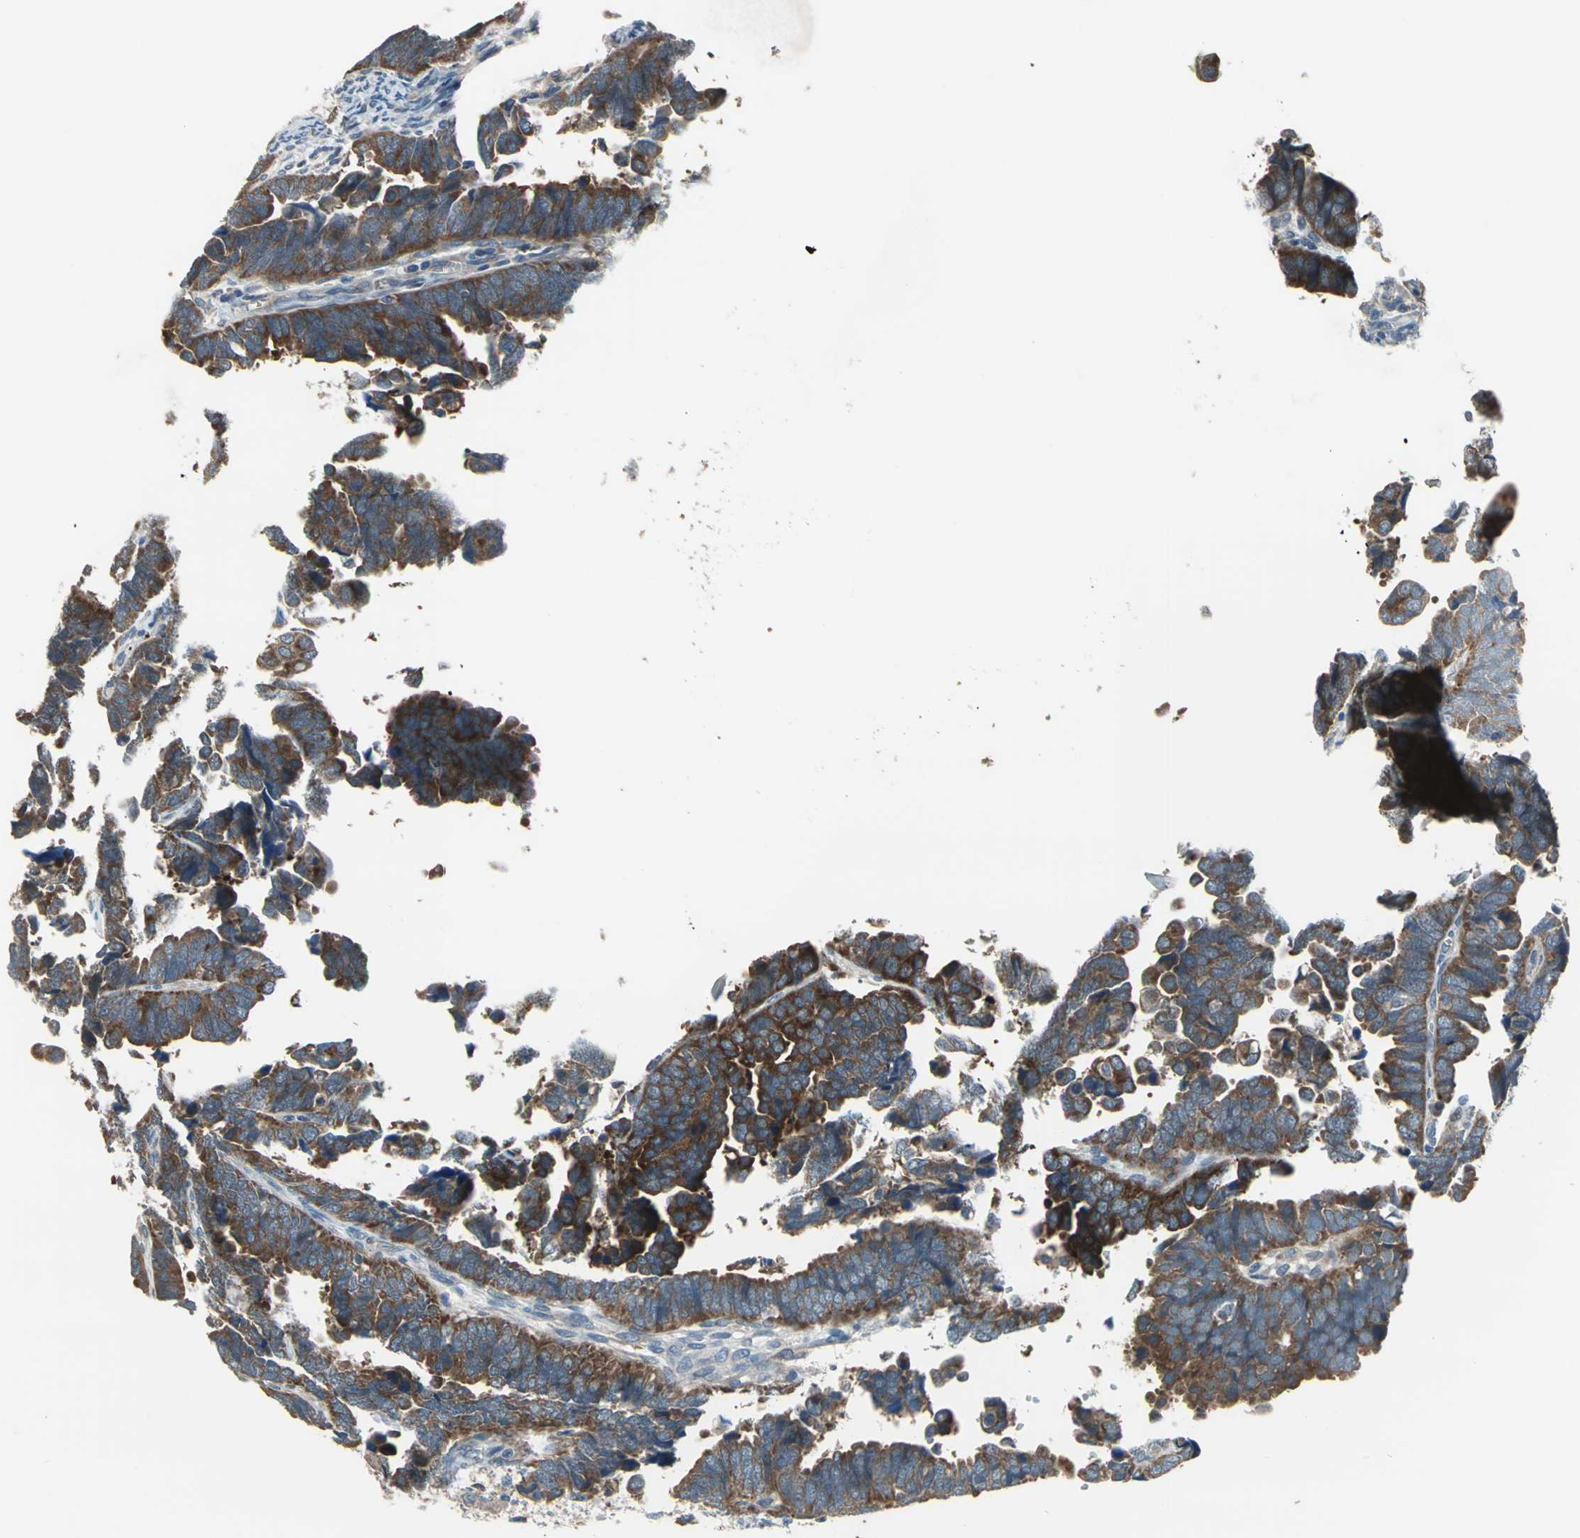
{"staining": {"intensity": "strong", "quantity": ">75%", "location": "cytoplasmic/membranous"}, "tissue": "endometrial cancer", "cell_type": "Tumor cells", "image_type": "cancer", "snomed": [{"axis": "morphology", "description": "Adenocarcinoma, NOS"}, {"axis": "topography", "description": "Endometrium"}], "caption": "Immunohistochemistry (IHC) (DAB) staining of human endometrial adenocarcinoma demonstrates strong cytoplasmic/membranous protein positivity in about >75% of tumor cells. Using DAB (3,3'-diaminobenzidine) (brown) and hematoxylin (blue) stains, captured at high magnification using brightfield microscopy.", "gene": "TRAK1", "patient": {"sex": "female", "age": 75}}